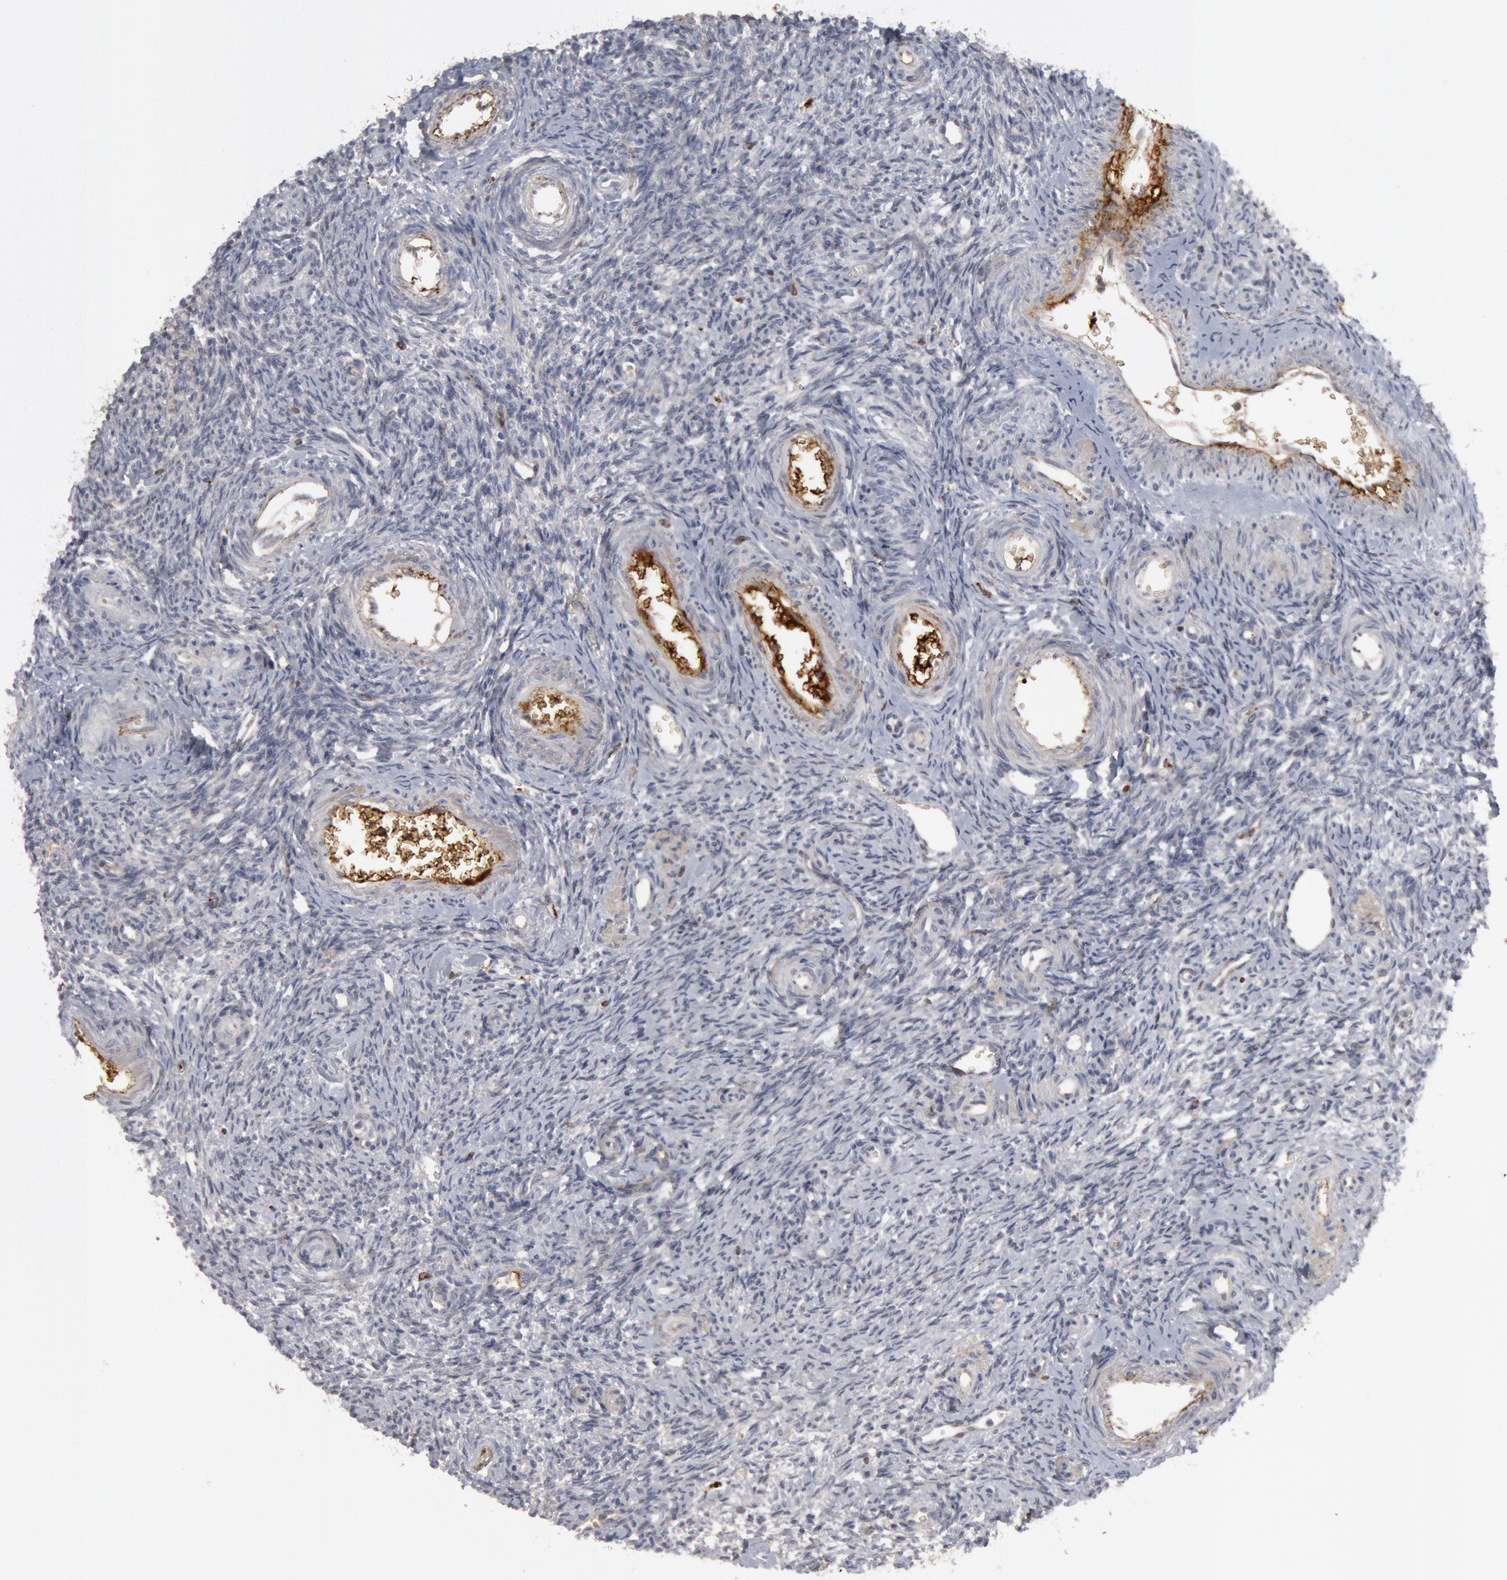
{"staining": {"intensity": "negative", "quantity": "none", "location": "none"}, "tissue": "ovary", "cell_type": "Follicle cells", "image_type": "normal", "snomed": [{"axis": "morphology", "description": "Normal tissue, NOS"}, {"axis": "topography", "description": "Ovary"}], "caption": "DAB immunohistochemical staining of normal ovary exhibits no significant positivity in follicle cells.", "gene": "C1QC", "patient": {"sex": "female", "age": 39}}